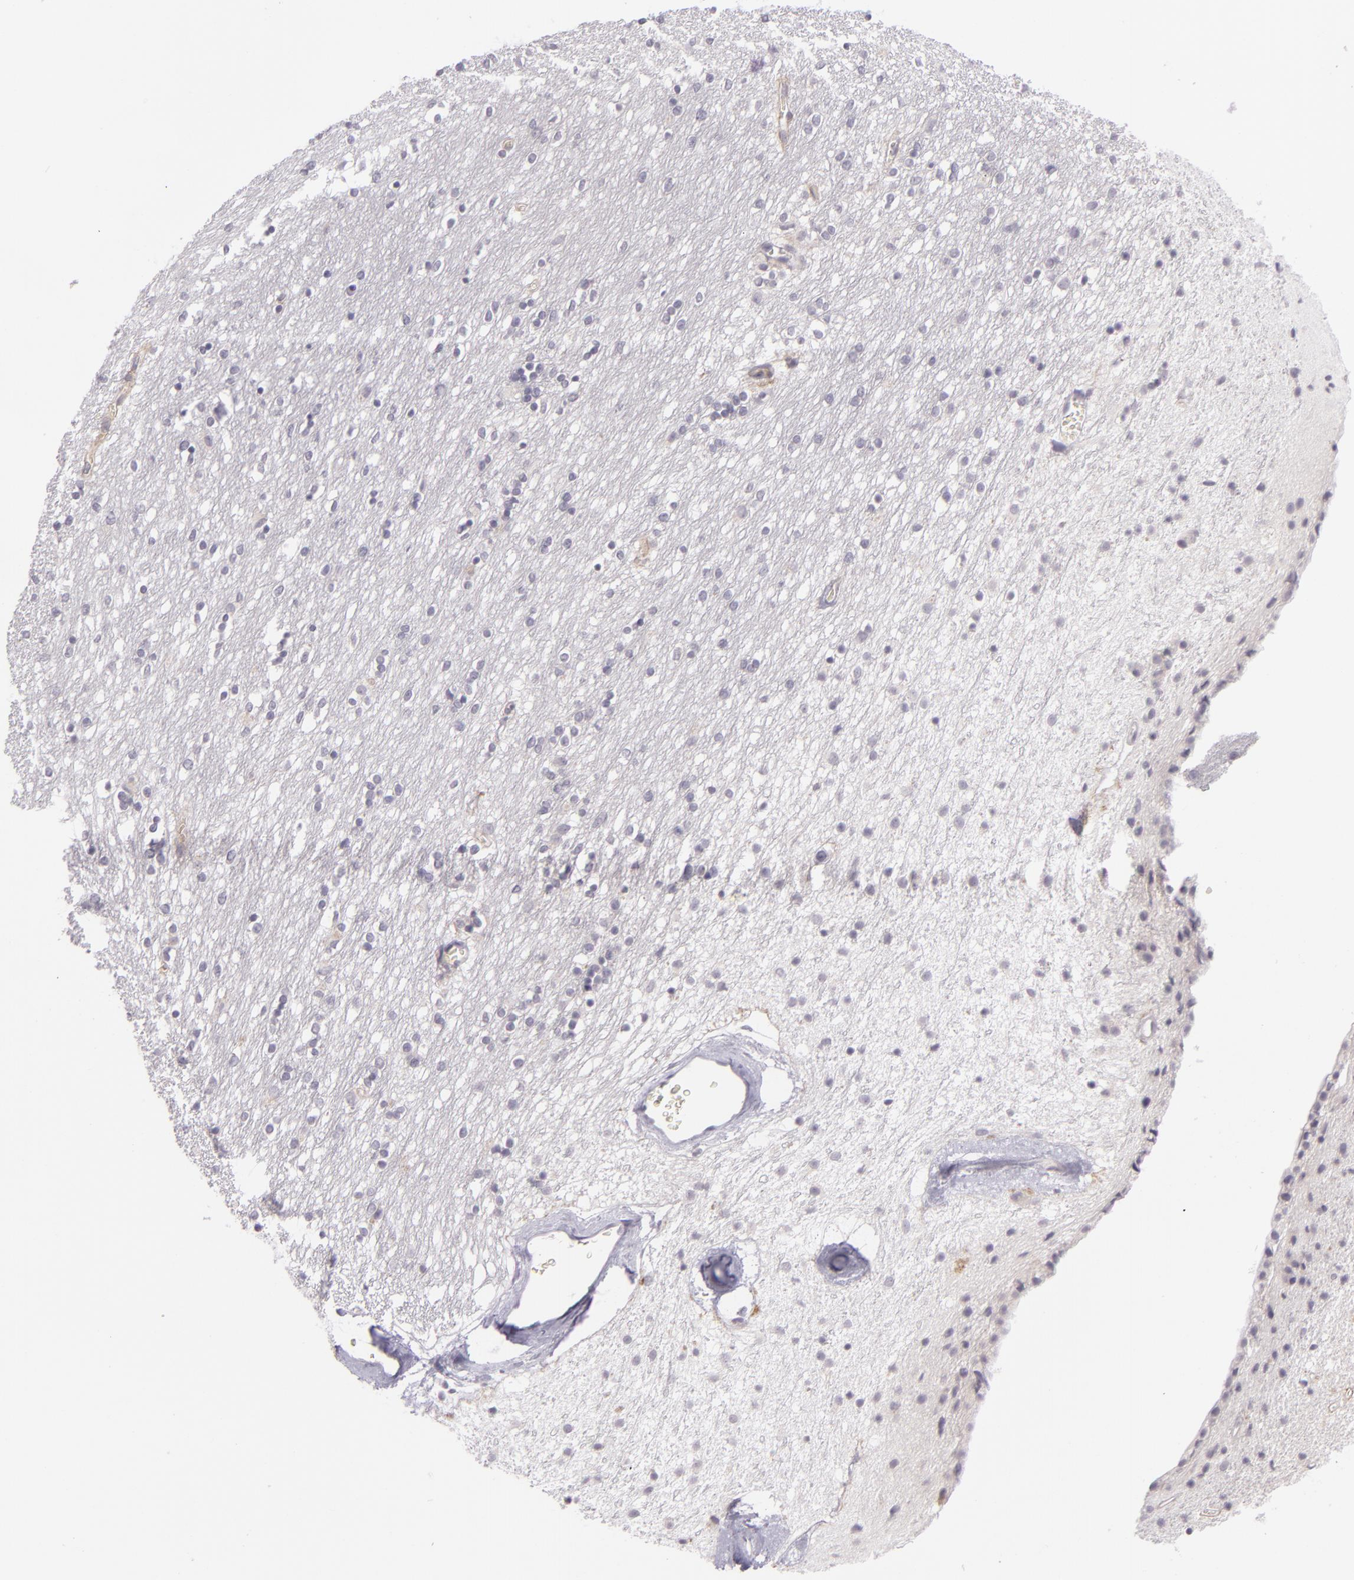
{"staining": {"intensity": "negative", "quantity": "none", "location": "none"}, "tissue": "caudate", "cell_type": "Glial cells", "image_type": "normal", "snomed": [{"axis": "morphology", "description": "Normal tissue, NOS"}, {"axis": "topography", "description": "Lateral ventricle wall"}], "caption": "Micrograph shows no significant protein positivity in glial cells of normal caudate. Nuclei are stained in blue.", "gene": "DAG1", "patient": {"sex": "female", "age": 54}}